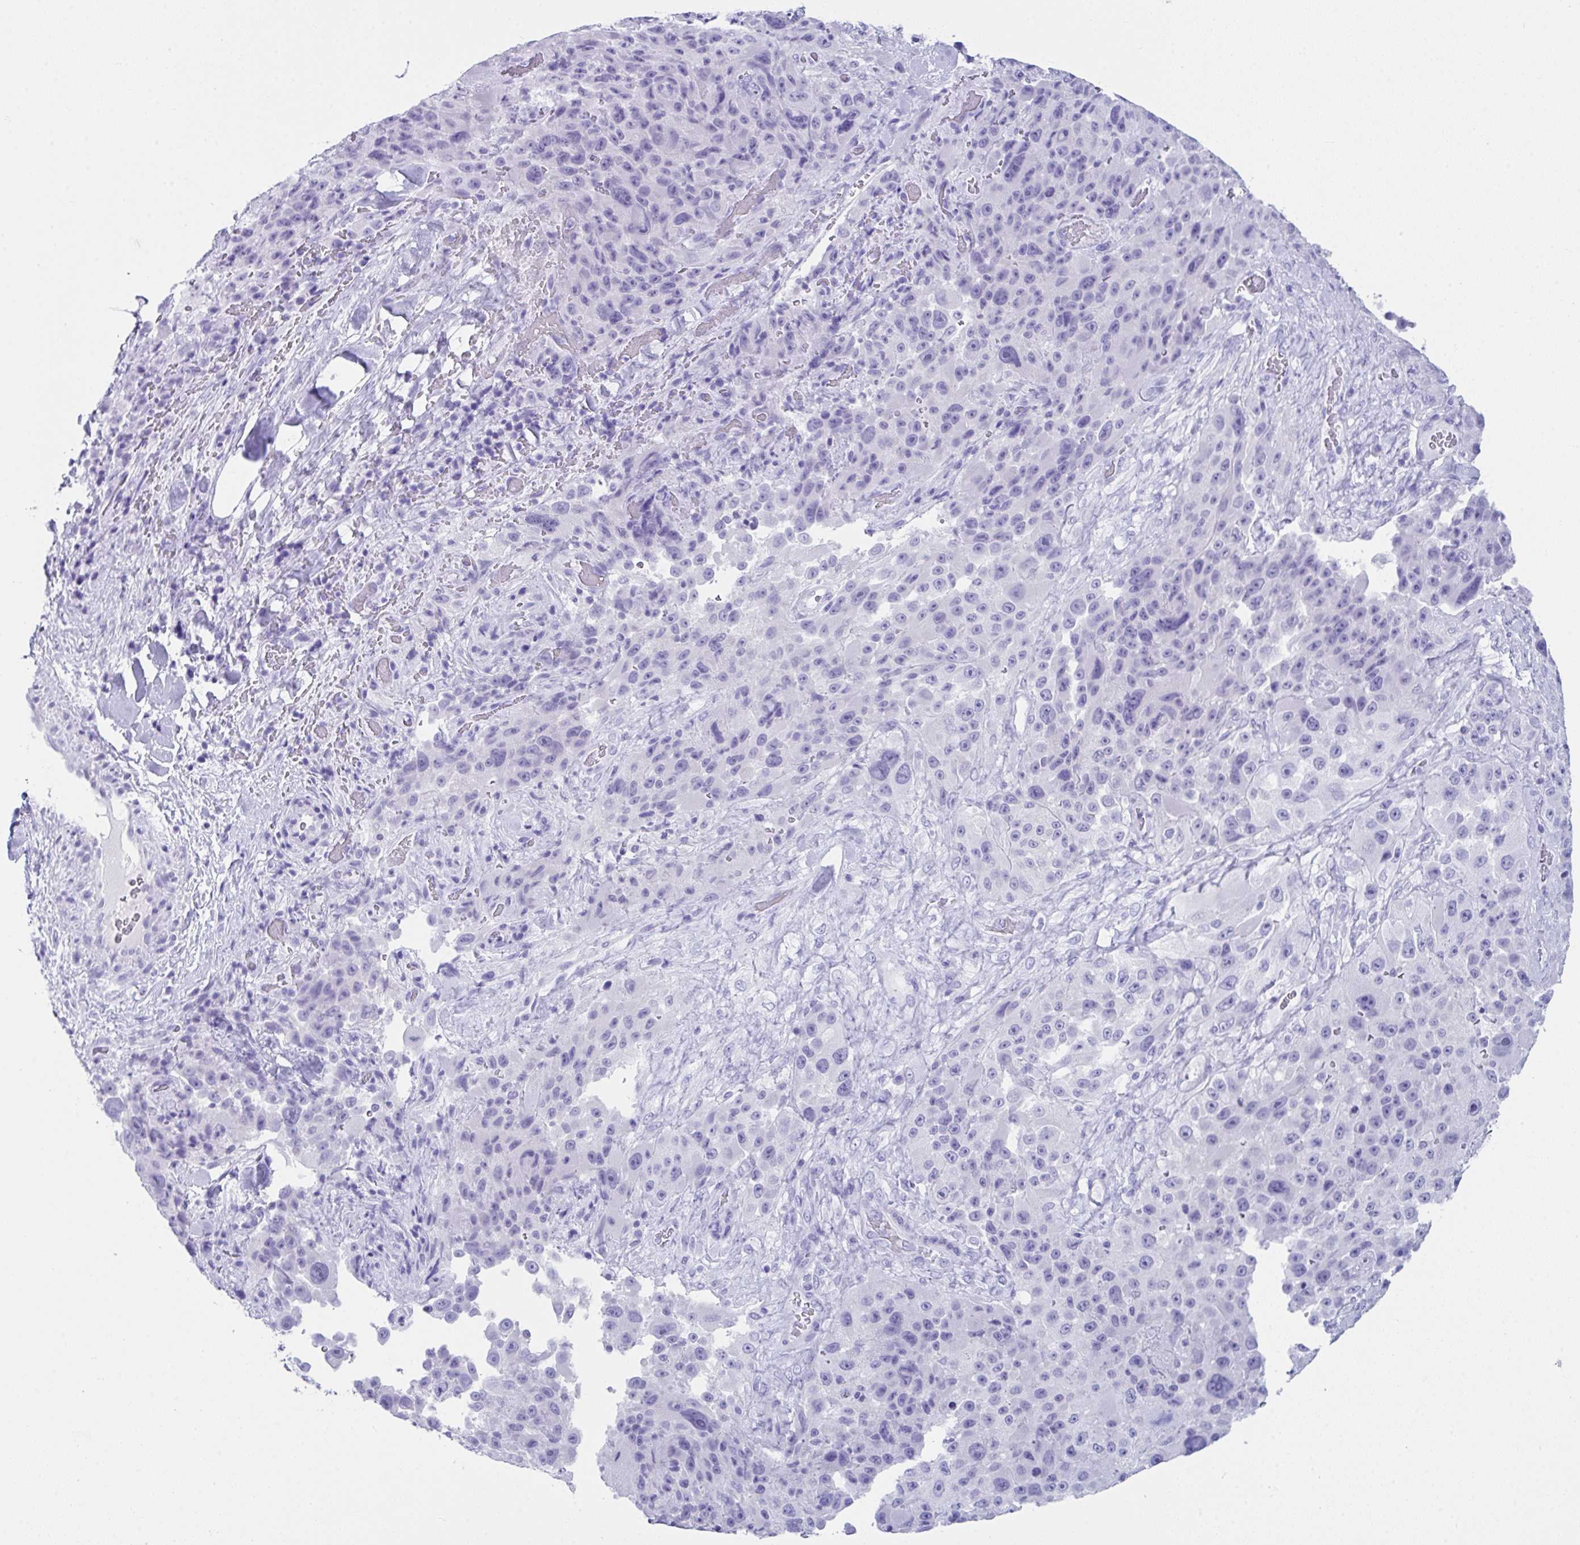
{"staining": {"intensity": "negative", "quantity": "none", "location": "none"}, "tissue": "melanoma", "cell_type": "Tumor cells", "image_type": "cancer", "snomed": [{"axis": "morphology", "description": "Malignant melanoma, Metastatic site"}, {"axis": "topography", "description": "Lymph node"}], "caption": "The histopathology image demonstrates no staining of tumor cells in malignant melanoma (metastatic site).", "gene": "LGALS4", "patient": {"sex": "male", "age": 62}}